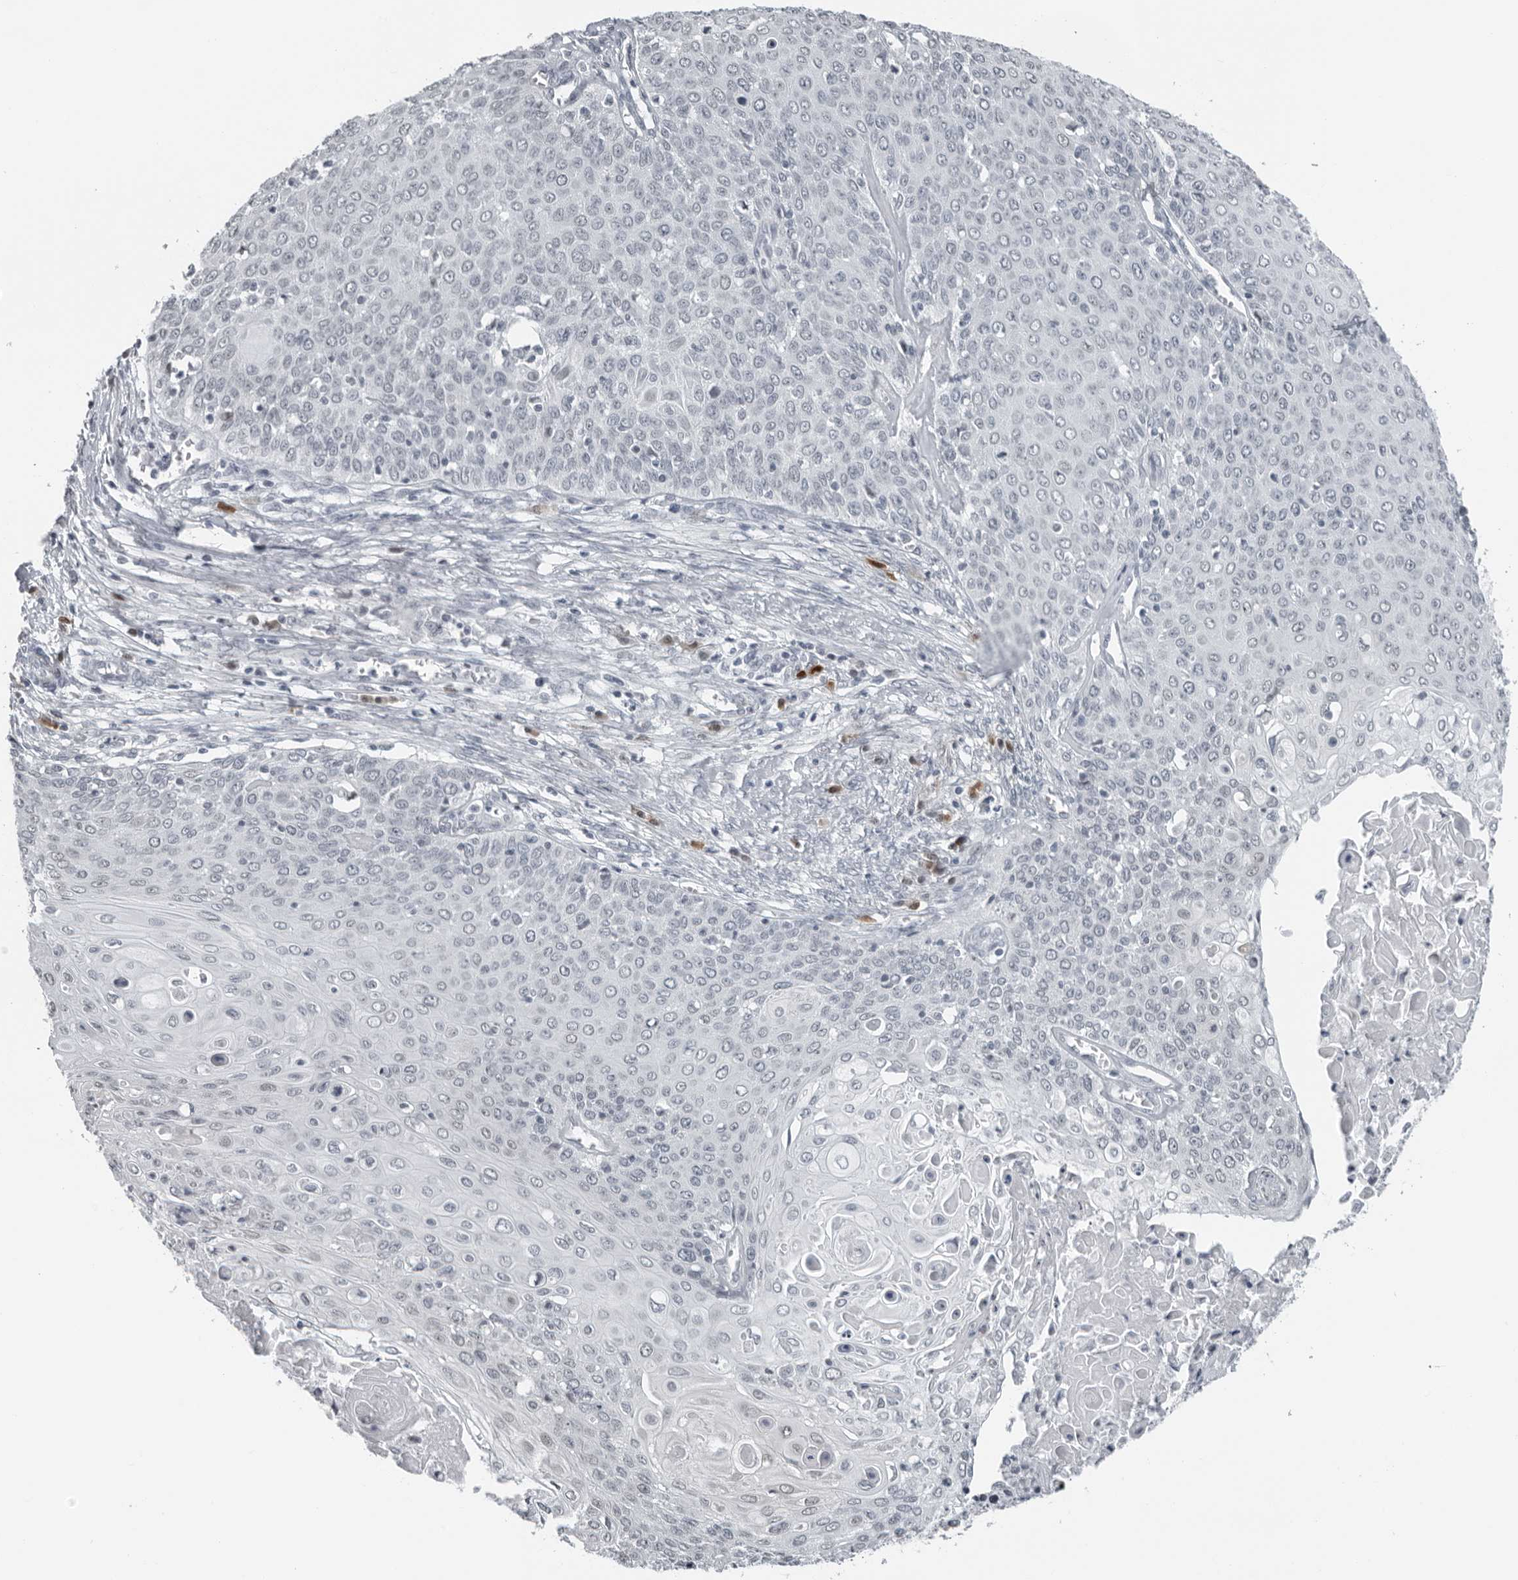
{"staining": {"intensity": "negative", "quantity": "none", "location": "none"}, "tissue": "cervical cancer", "cell_type": "Tumor cells", "image_type": "cancer", "snomed": [{"axis": "morphology", "description": "Squamous cell carcinoma, NOS"}, {"axis": "topography", "description": "Cervix"}], "caption": "Immunohistochemical staining of human cervical squamous cell carcinoma reveals no significant positivity in tumor cells.", "gene": "PPP1R42", "patient": {"sex": "female", "age": 39}}